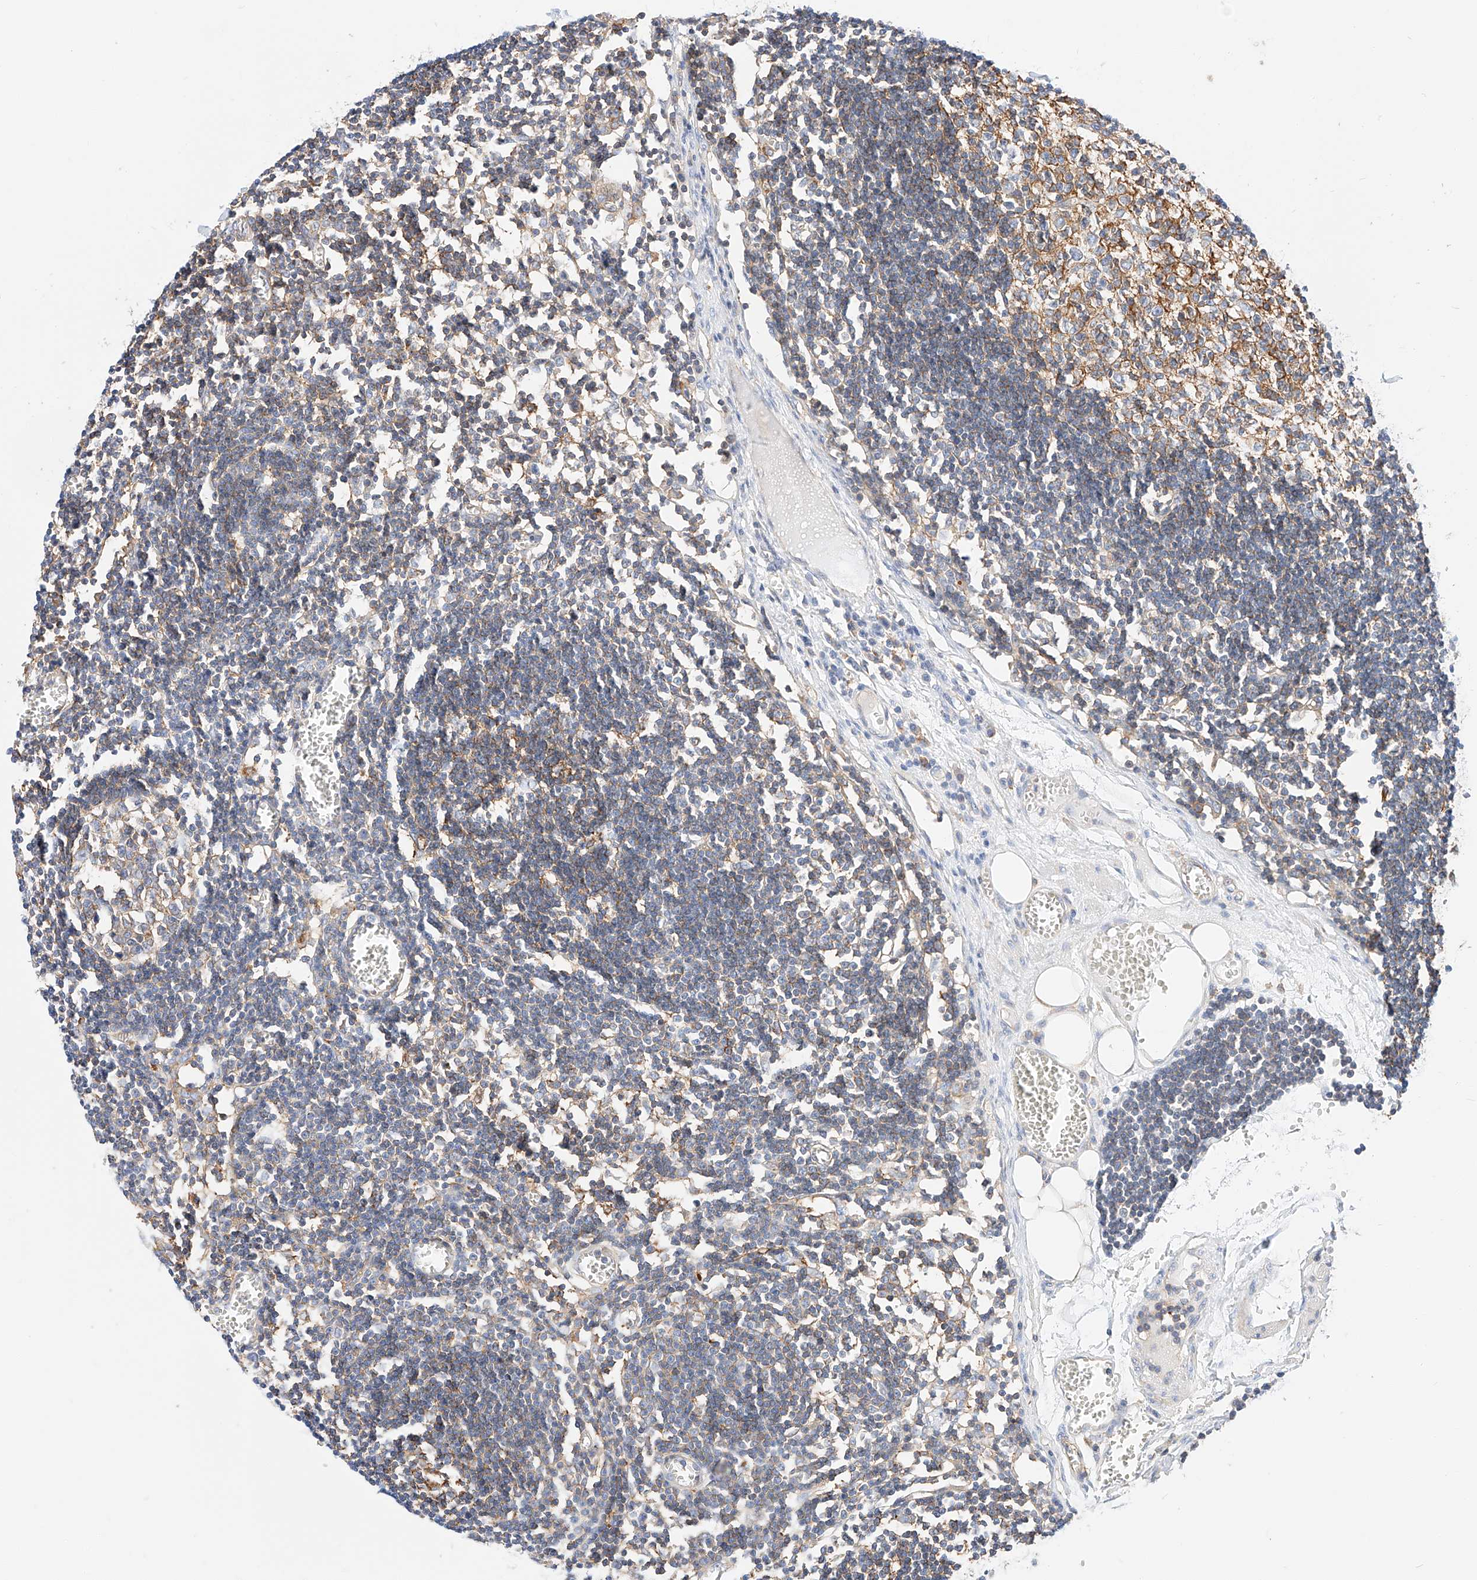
{"staining": {"intensity": "moderate", "quantity": "25%-75%", "location": "cytoplasmic/membranous"}, "tissue": "lymph node", "cell_type": "Germinal center cells", "image_type": "normal", "snomed": [{"axis": "morphology", "description": "Normal tissue, NOS"}, {"axis": "topography", "description": "Lymph node"}], "caption": "A brown stain highlights moderate cytoplasmic/membranous expression of a protein in germinal center cells of unremarkable human lymph node.", "gene": "ENSG00000259132", "patient": {"sex": "female", "age": 11}}